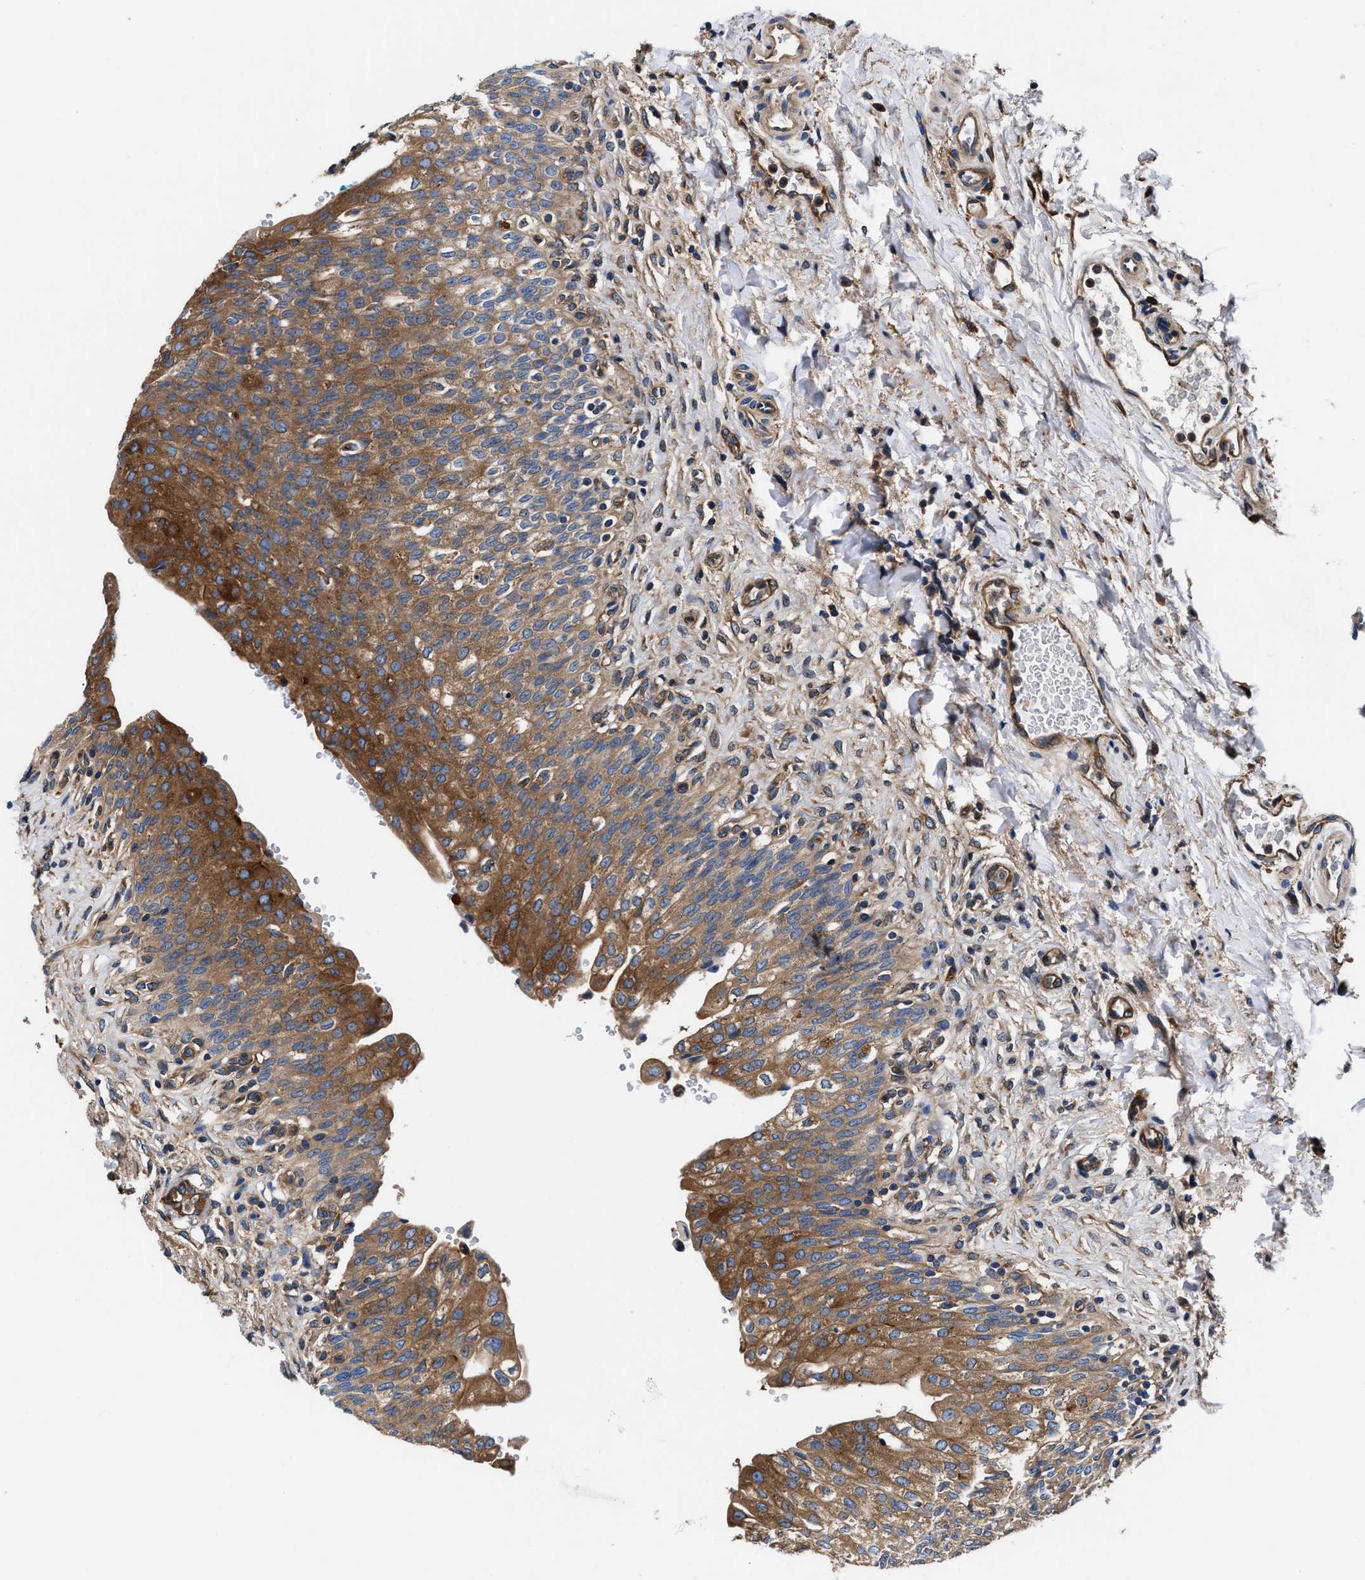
{"staining": {"intensity": "strong", "quantity": ">75%", "location": "cytoplasmic/membranous"}, "tissue": "urinary bladder", "cell_type": "Urothelial cells", "image_type": "normal", "snomed": [{"axis": "morphology", "description": "Urothelial carcinoma, High grade"}, {"axis": "topography", "description": "Urinary bladder"}], "caption": "A photomicrograph of urinary bladder stained for a protein displays strong cytoplasmic/membranous brown staining in urothelial cells.", "gene": "SH3GL1", "patient": {"sex": "male", "age": 46}}